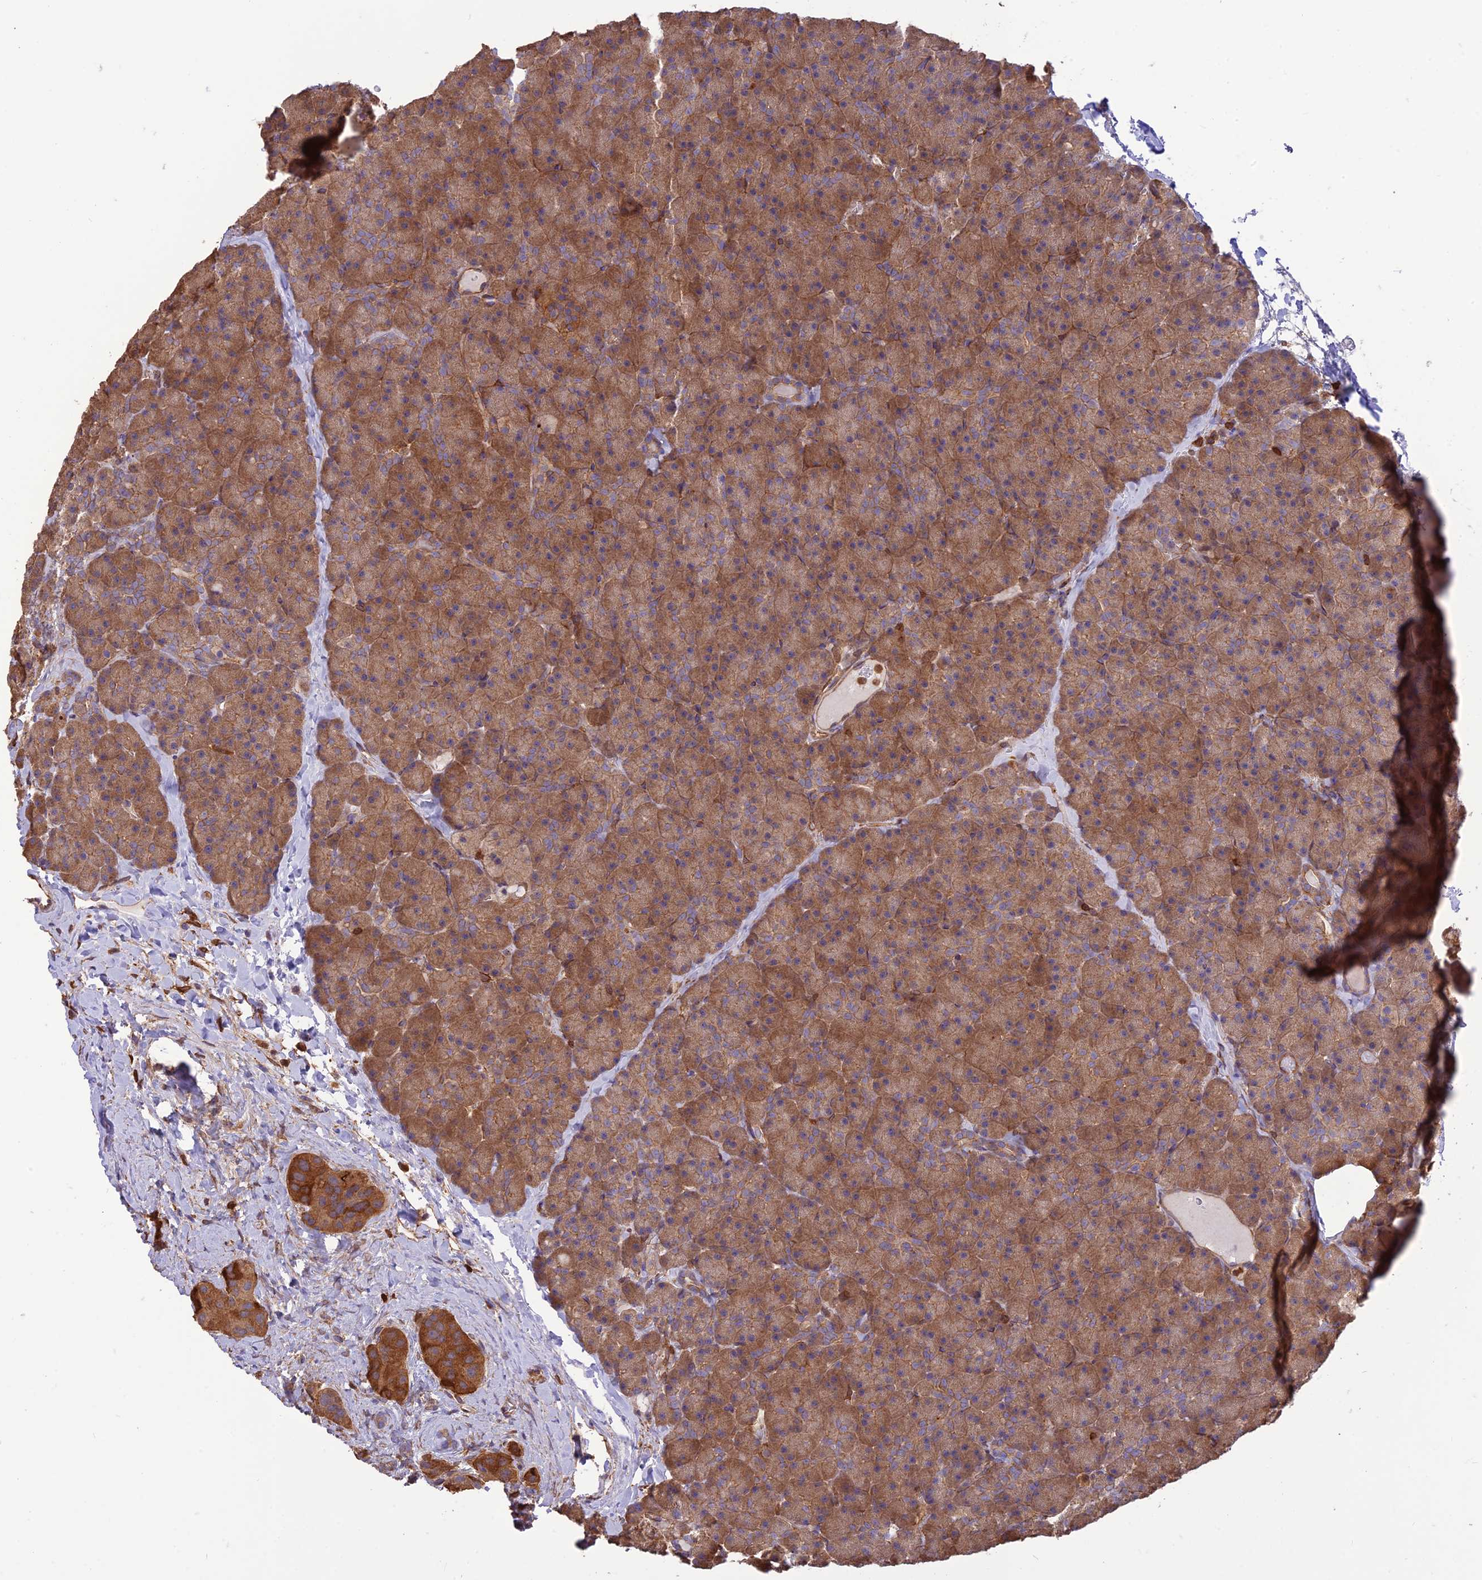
{"staining": {"intensity": "moderate", "quantity": ">75%", "location": "cytoplasmic/membranous"}, "tissue": "pancreas", "cell_type": "Exocrine glandular cells", "image_type": "normal", "snomed": [{"axis": "morphology", "description": "Normal tissue, NOS"}, {"axis": "topography", "description": "Pancreas"}], "caption": "A high-resolution micrograph shows immunohistochemistry (IHC) staining of unremarkable pancreas, which reveals moderate cytoplasmic/membranous expression in about >75% of exocrine glandular cells. The staining is performed using DAB brown chromogen to label protein expression. The nuclei are counter-stained blue using hematoxylin.", "gene": "HPSE2", "patient": {"sex": "male", "age": 36}}